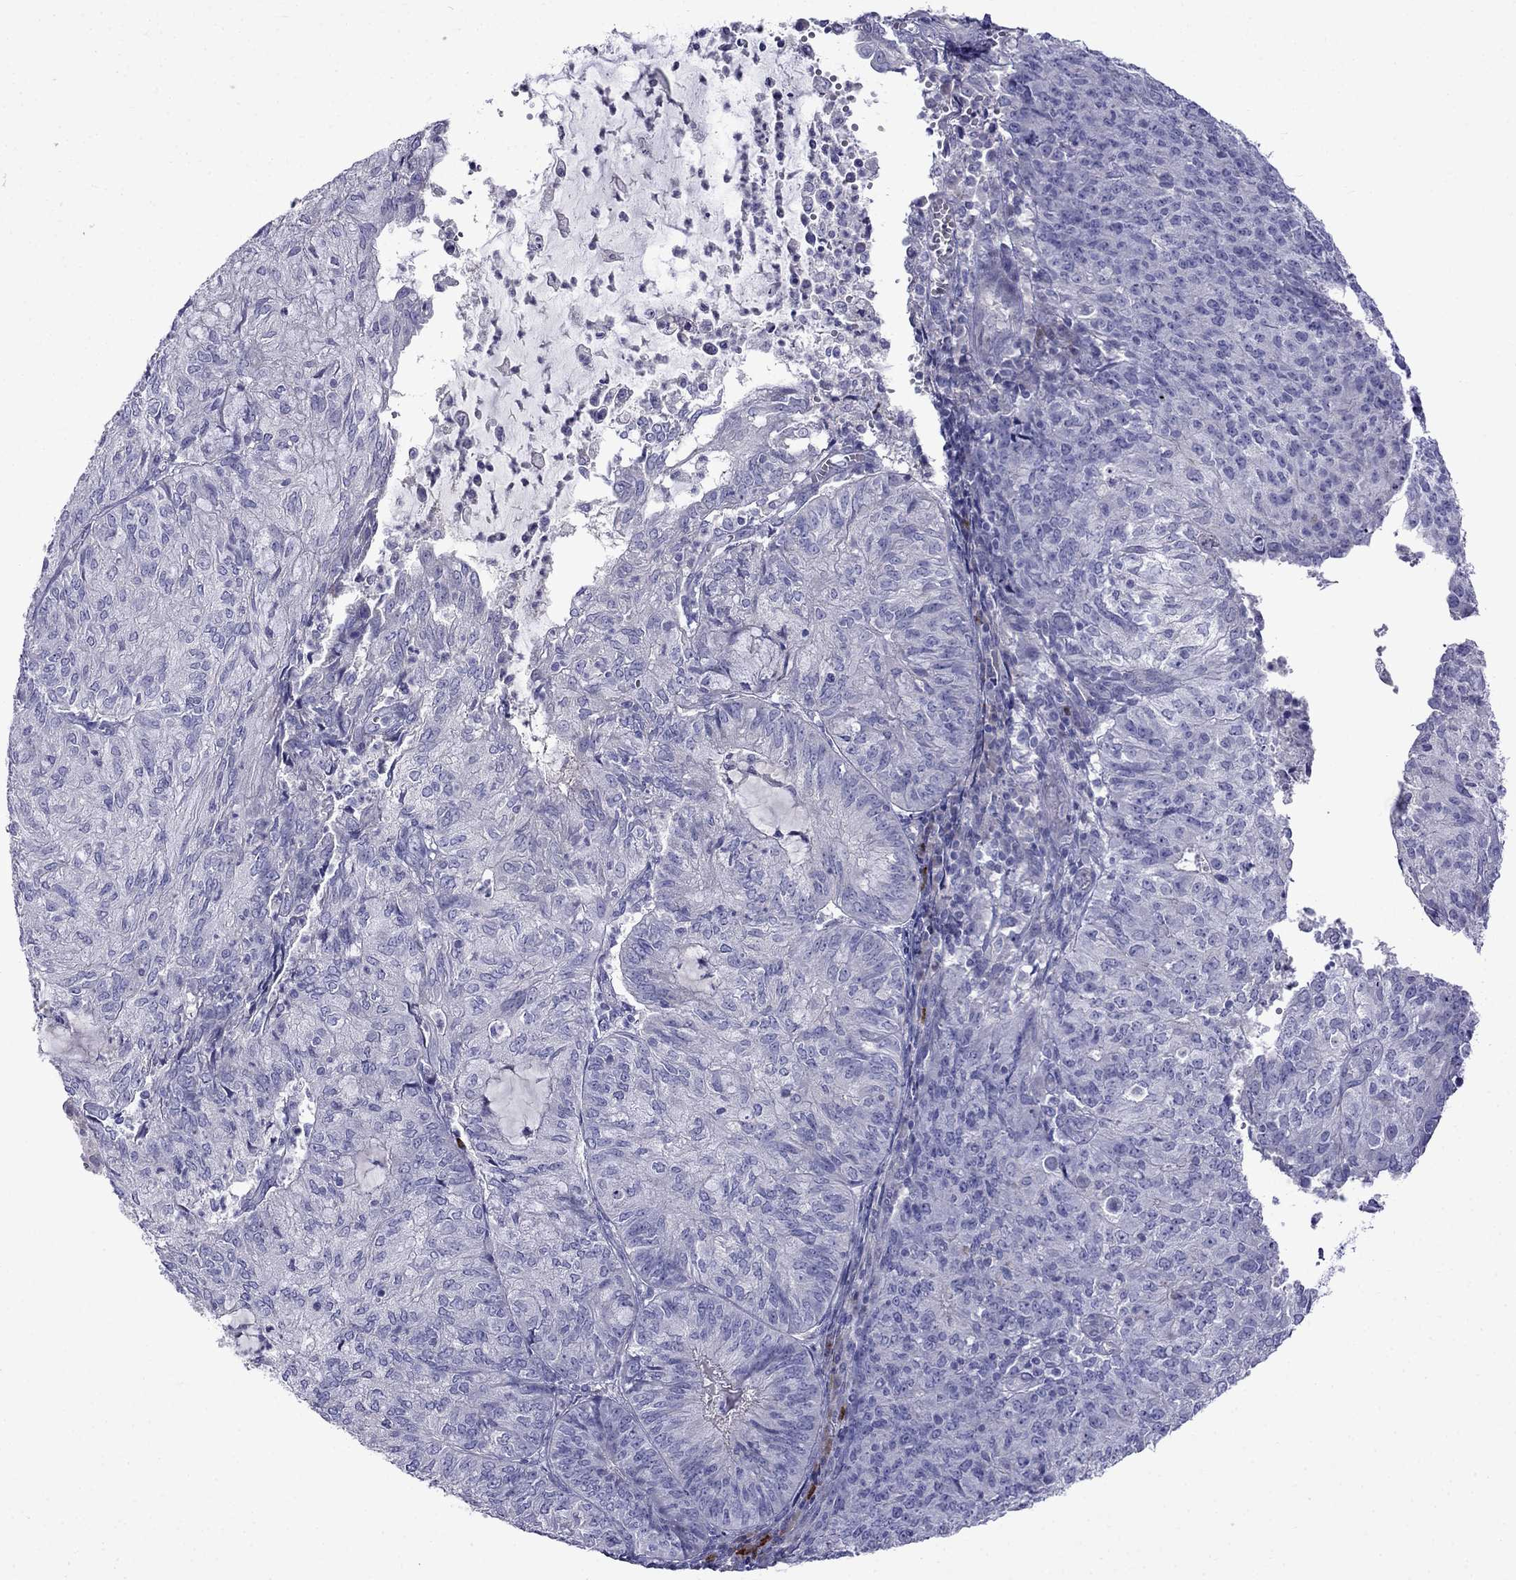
{"staining": {"intensity": "negative", "quantity": "none", "location": "none"}, "tissue": "endometrial cancer", "cell_type": "Tumor cells", "image_type": "cancer", "snomed": [{"axis": "morphology", "description": "Adenocarcinoma, NOS"}, {"axis": "topography", "description": "Endometrium"}], "caption": "IHC micrograph of adenocarcinoma (endometrial) stained for a protein (brown), which demonstrates no positivity in tumor cells.", "gene": "PATE1", "patient": {"sex": "female", "age": 82}}